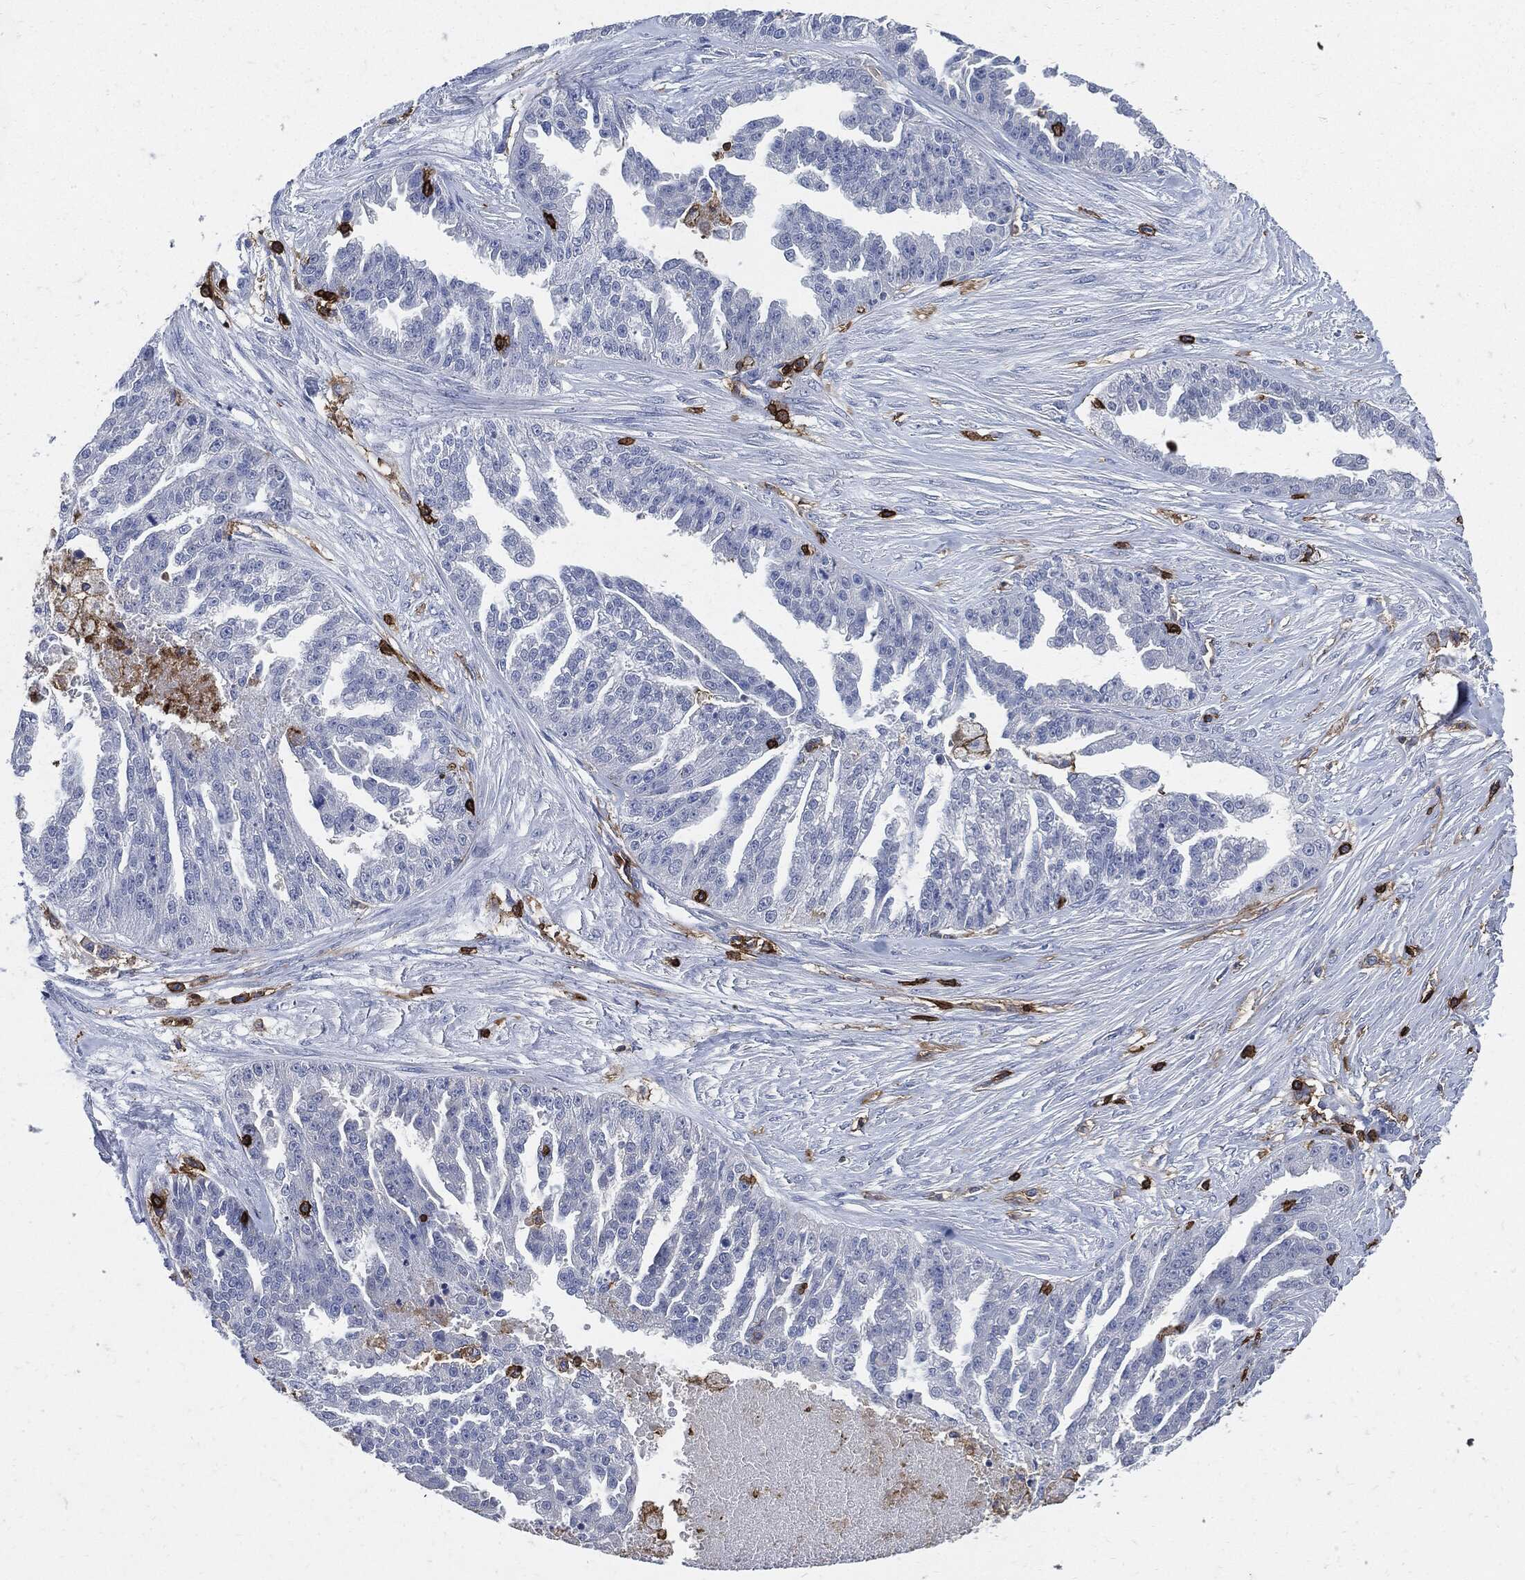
{"staining": {"intensity": "negative", "quantity": "none", "location": "none"}, "tissue": "ovarian cancer", "cell_type": "Tumor cells", "image_type": "cancer", "snomed": [{"axis": "morphology", "description": "Cystadenocarcinoma, serous, NOS"}, {"axis": "topography", "description": "Ovary"}], "caption": "The photomicrograph demonstrates no significant positivity in tumor cells of serous cystadenocarcinoma (ovarian).", "gene": "PTPRC", "patient": {"sex": "female", "age": 58}}